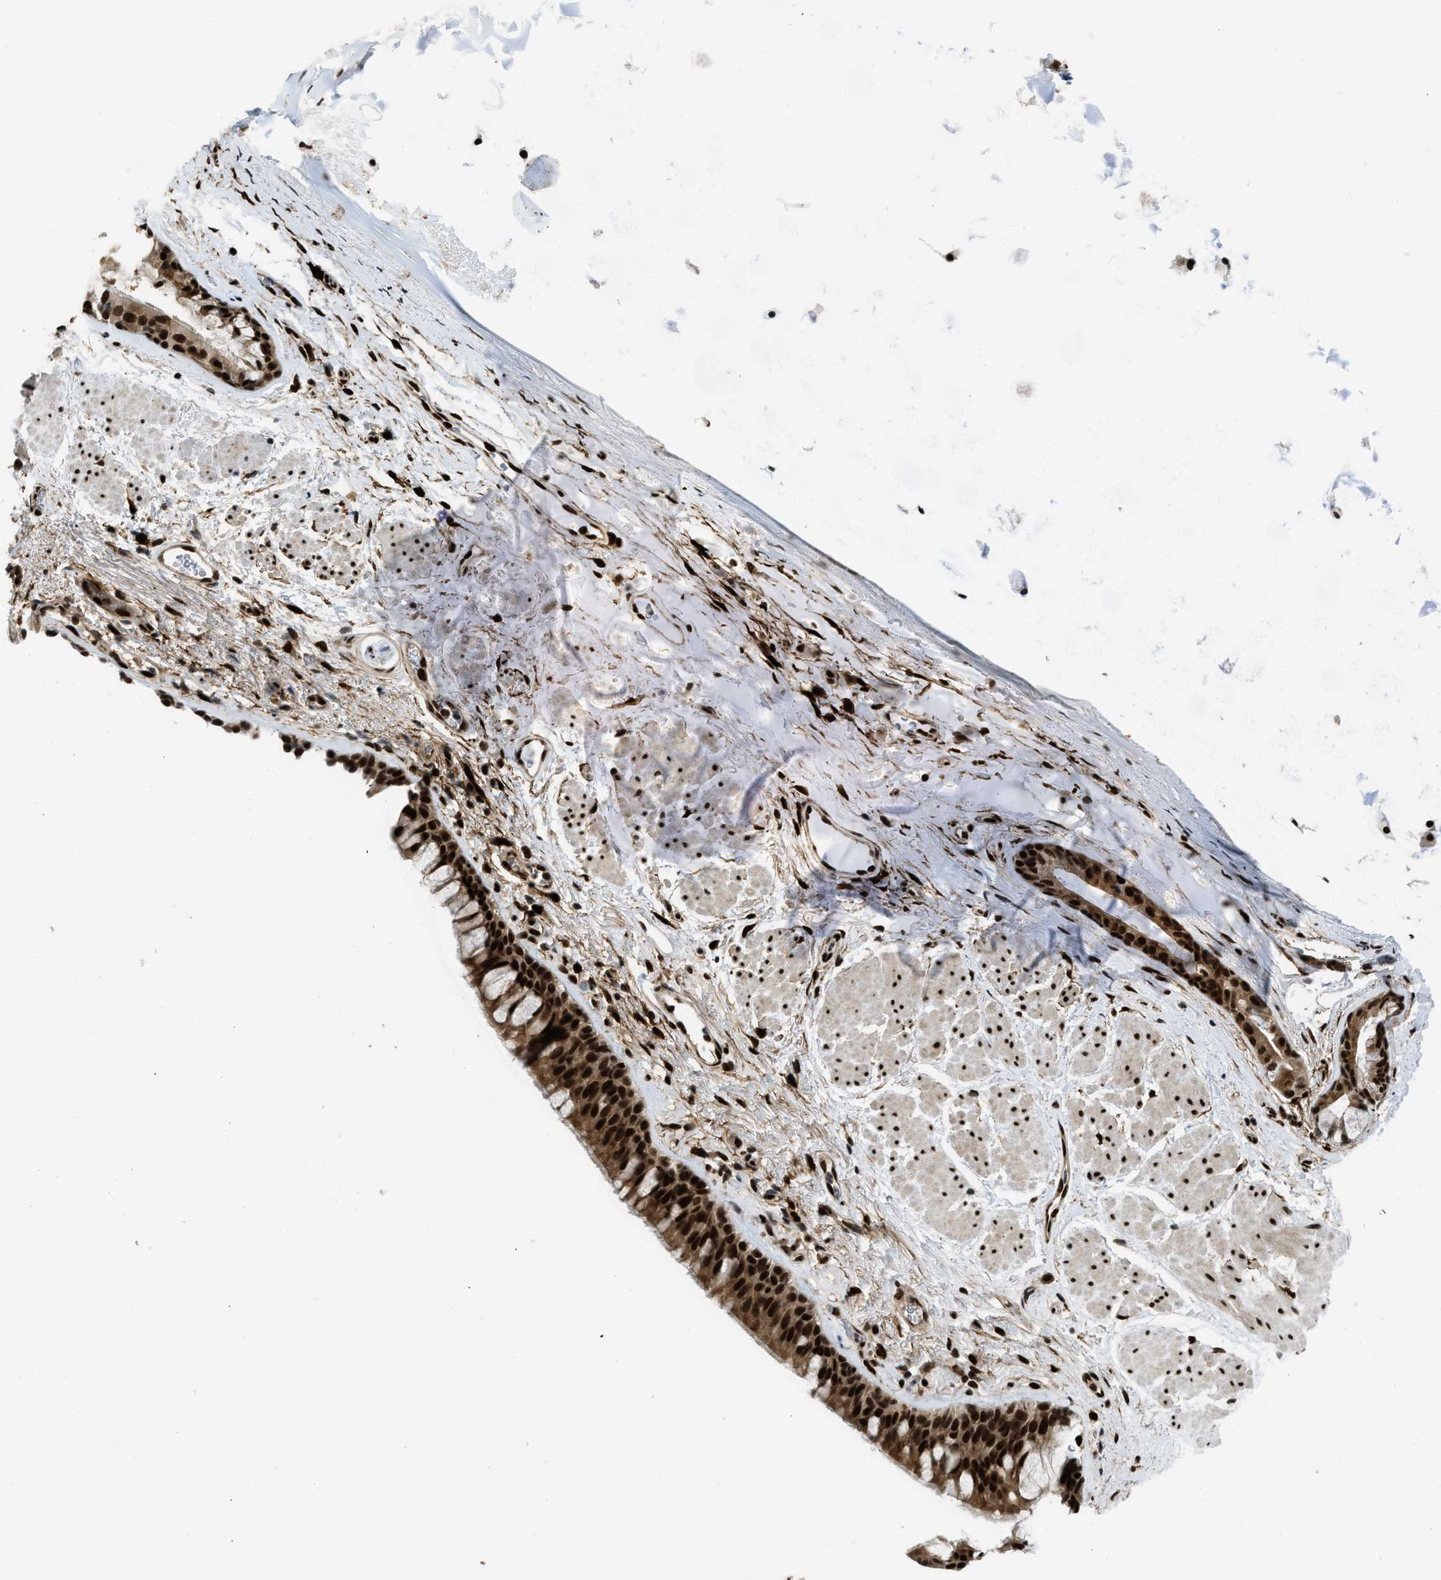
{"staining": {"intensity": "strong", "quantity": ">75%", "location": "nuclear"}, "tissue": "bronchus", "cell_type": "Respiratory epithelial cells", "image_type": "normal", "snomed": [{"axis": "morphology", "description": "Normal tissue, NOS"}, {"axis": "topography", "description": "Cartilage tissue"}, {"axis": "topography", "description": "Bronchus"}], "caption": "Immunohistochemical staining of unremarkable human bronchus demonstrates high levels of strong nuclear staining in approximately >75% of respiratory epithelial cells.", "gene": "RFX5", "patient": {"sex": "female", "age": 53}}